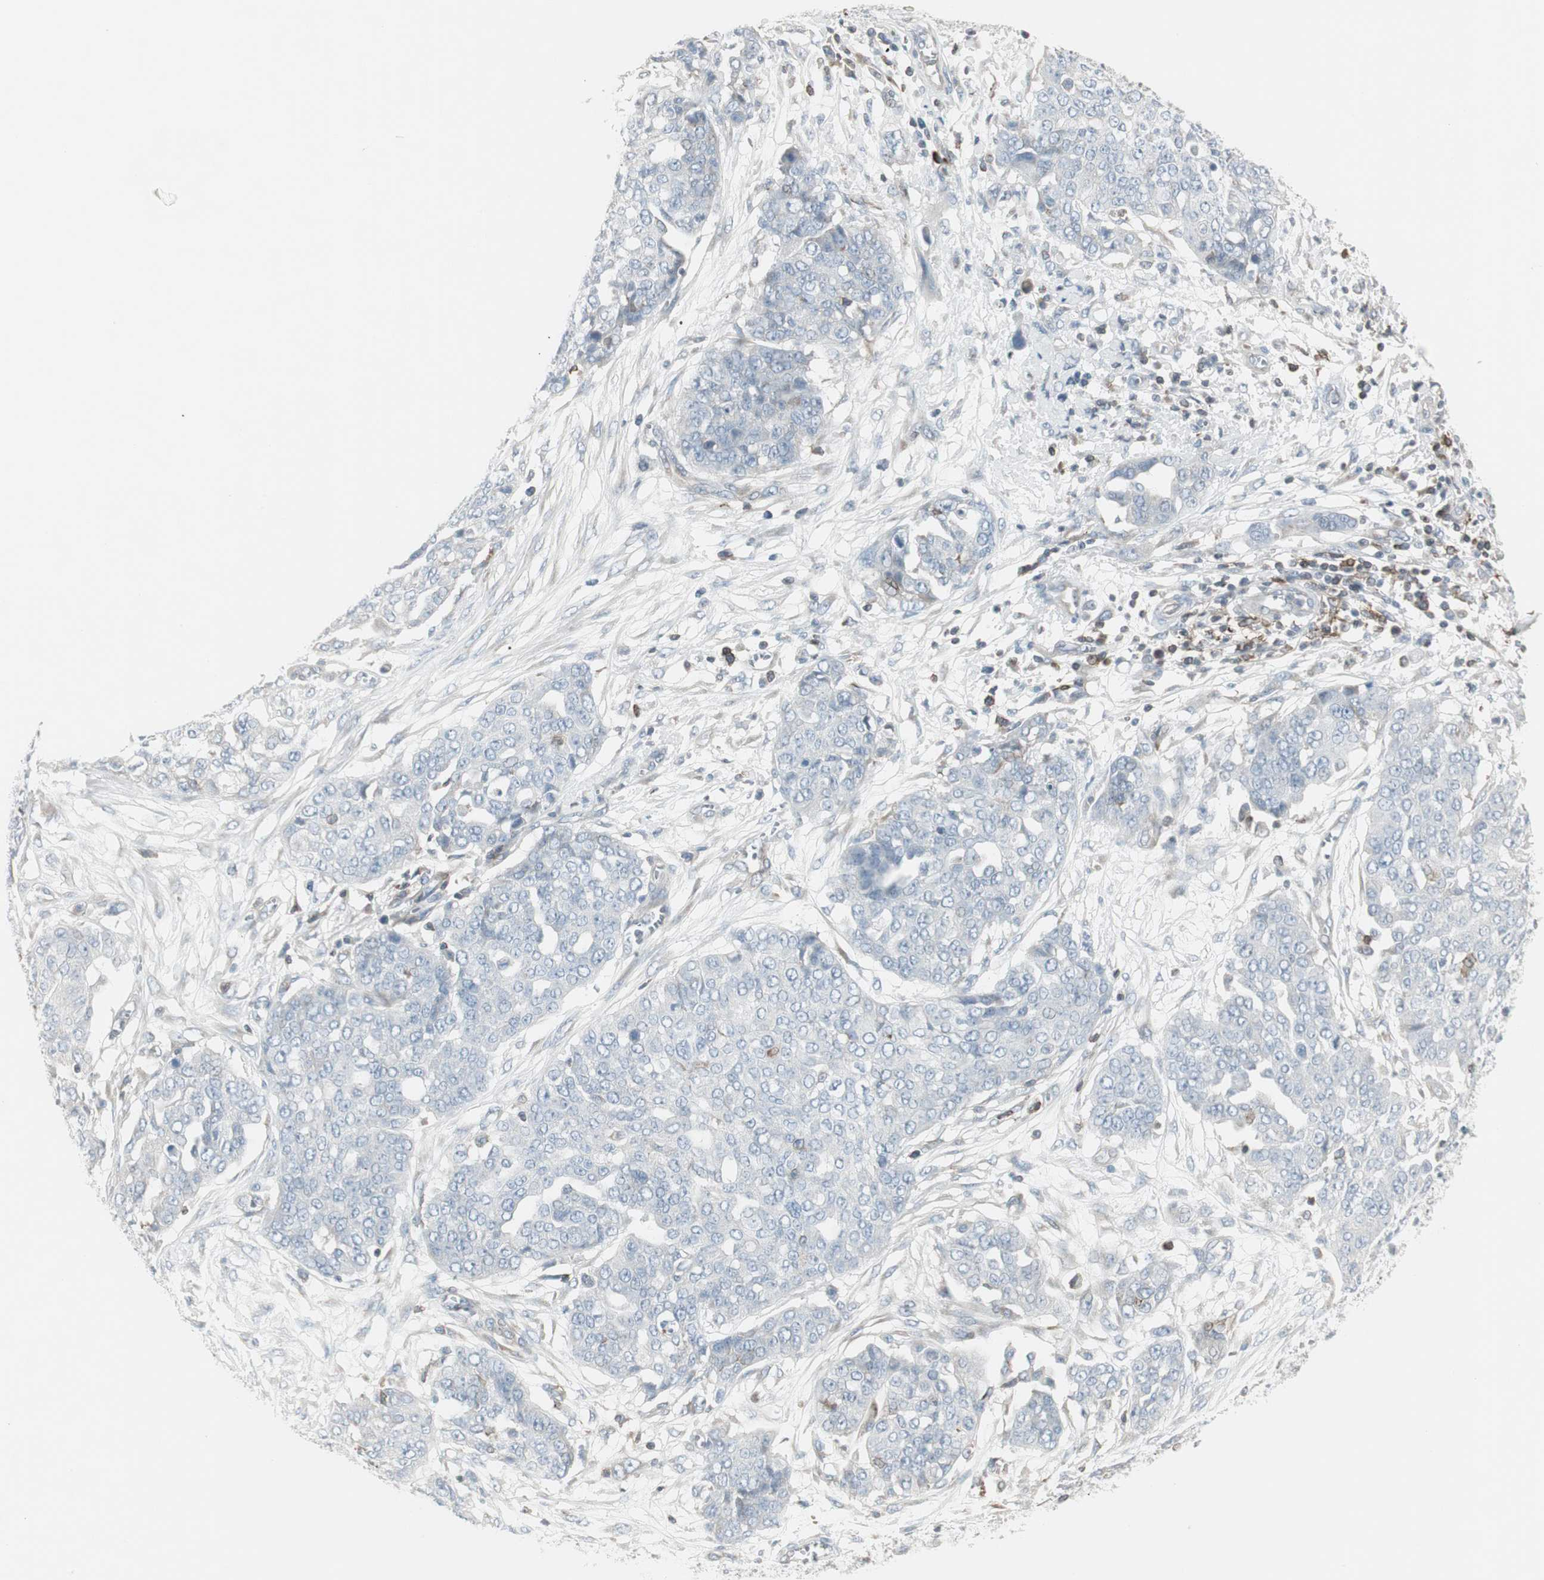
{"staining": {"intensity": "negative", "quantity": "none", "location": "none"}, "tissue": "ovarian cancer", "cell_type": "Tumor cells", "image_type": "cancer", "snomed": [{"axis": "morphology", "description": "Cystadenocarcinoma, serous, NOS"}, {"axis": "topography", "description": "Soft tissue"}, {"axis": "topography", "description": "Ovary"}], "caption": "An immunohistochemistry photomicrograph of serous cystadenocarcinoma (ovarian) is shown. There is no staining in tumor cells of serous cystadenocarcinoma (ovarian).", "gene": "MAP4K4", "patient": {"sex": "female", "age": 57}}